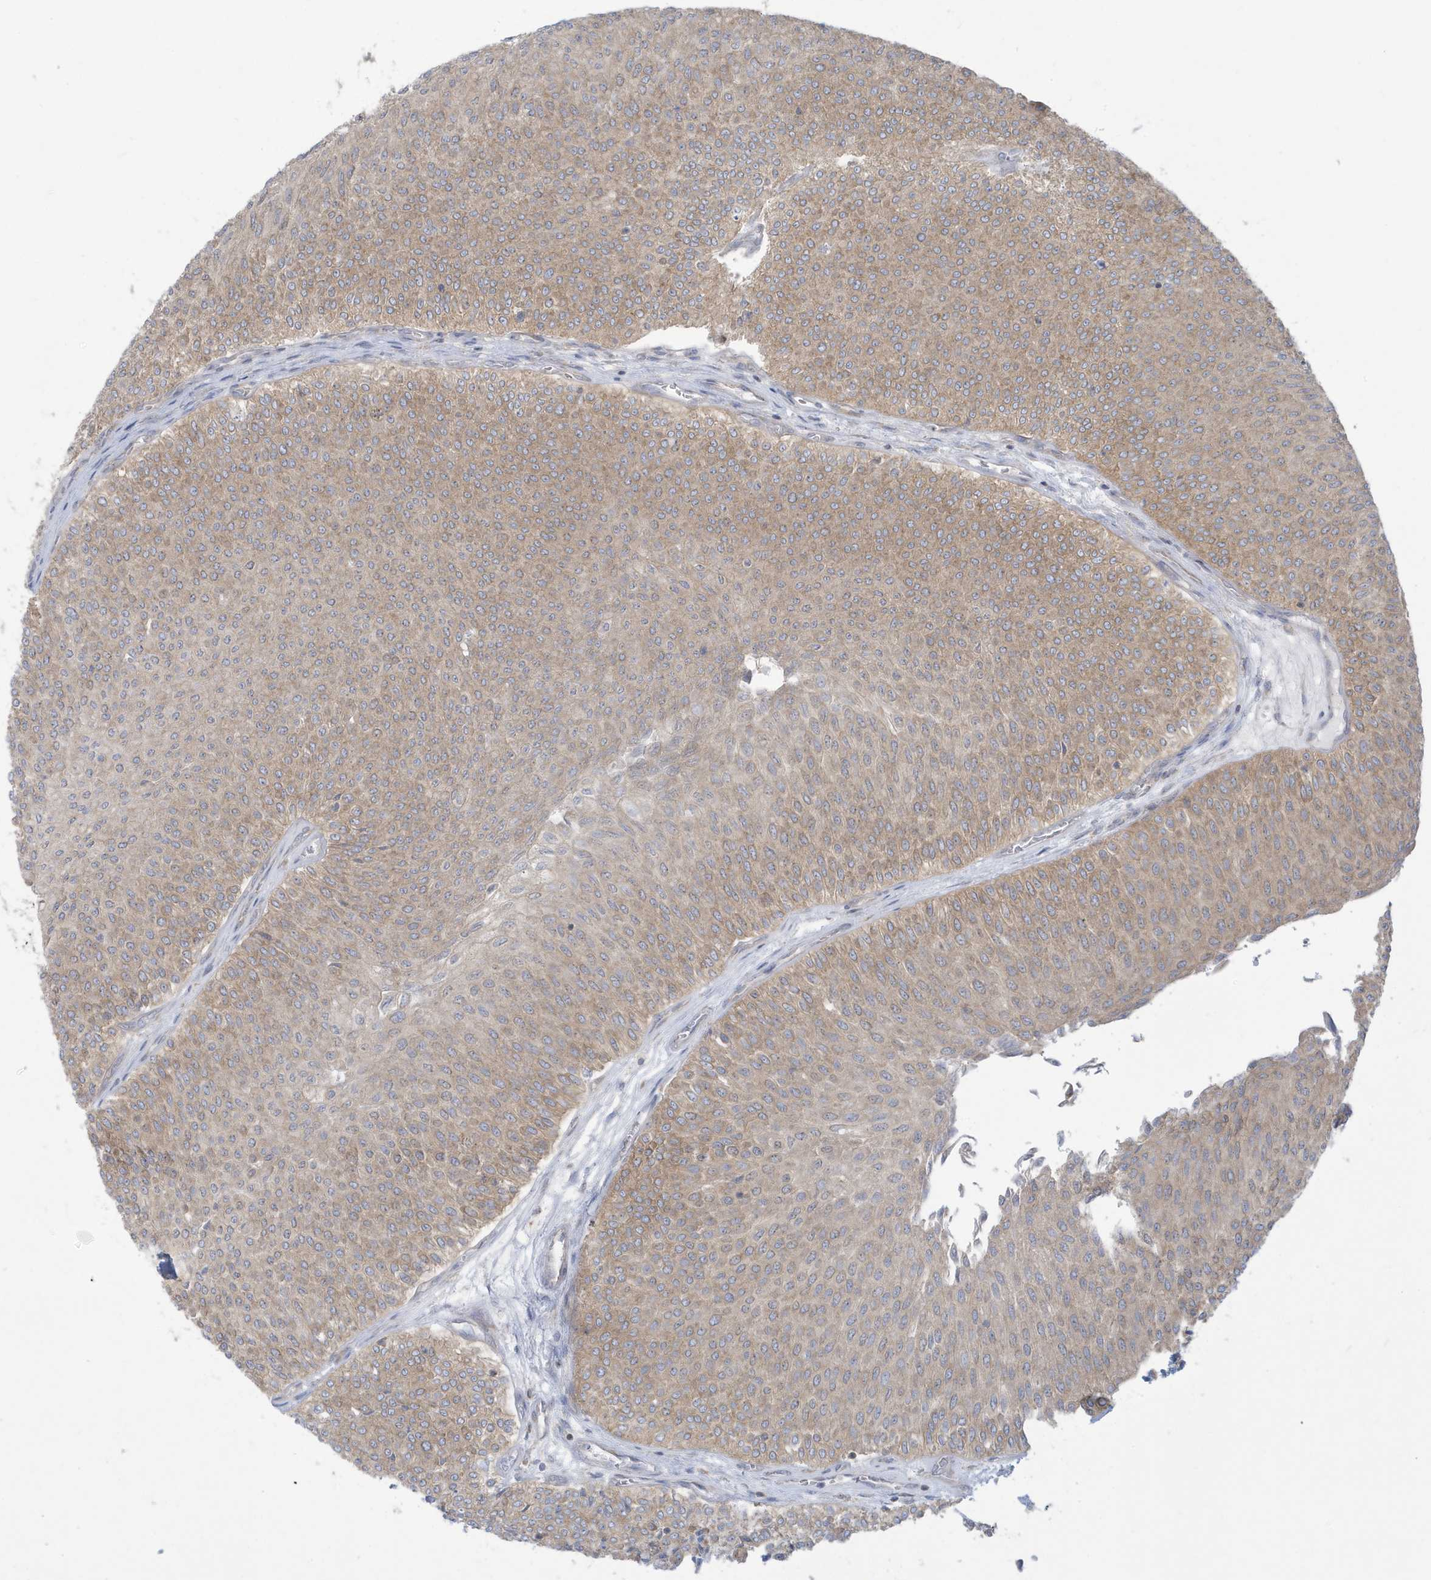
{"staining": {"intensity": "weak", "quantity": ">75%", "location": "cytoplasmic/membranous"}, "tissue": "urothelial cancer", "cell_type": "Tumor cells", "image_type": "cancer", "snomed": [{"axis": "morphology", "description": "Urothelial carcinoma, Low grade"}, {"axis": "topography", "description": "Urinary bladder"}], "caption": "Low-grade urothelial carcinoma stained with a protein marker reveals weak staining in tumor cells.", "gene": "SLAMF9", "patient": {"sex": "male", "age": 78}}